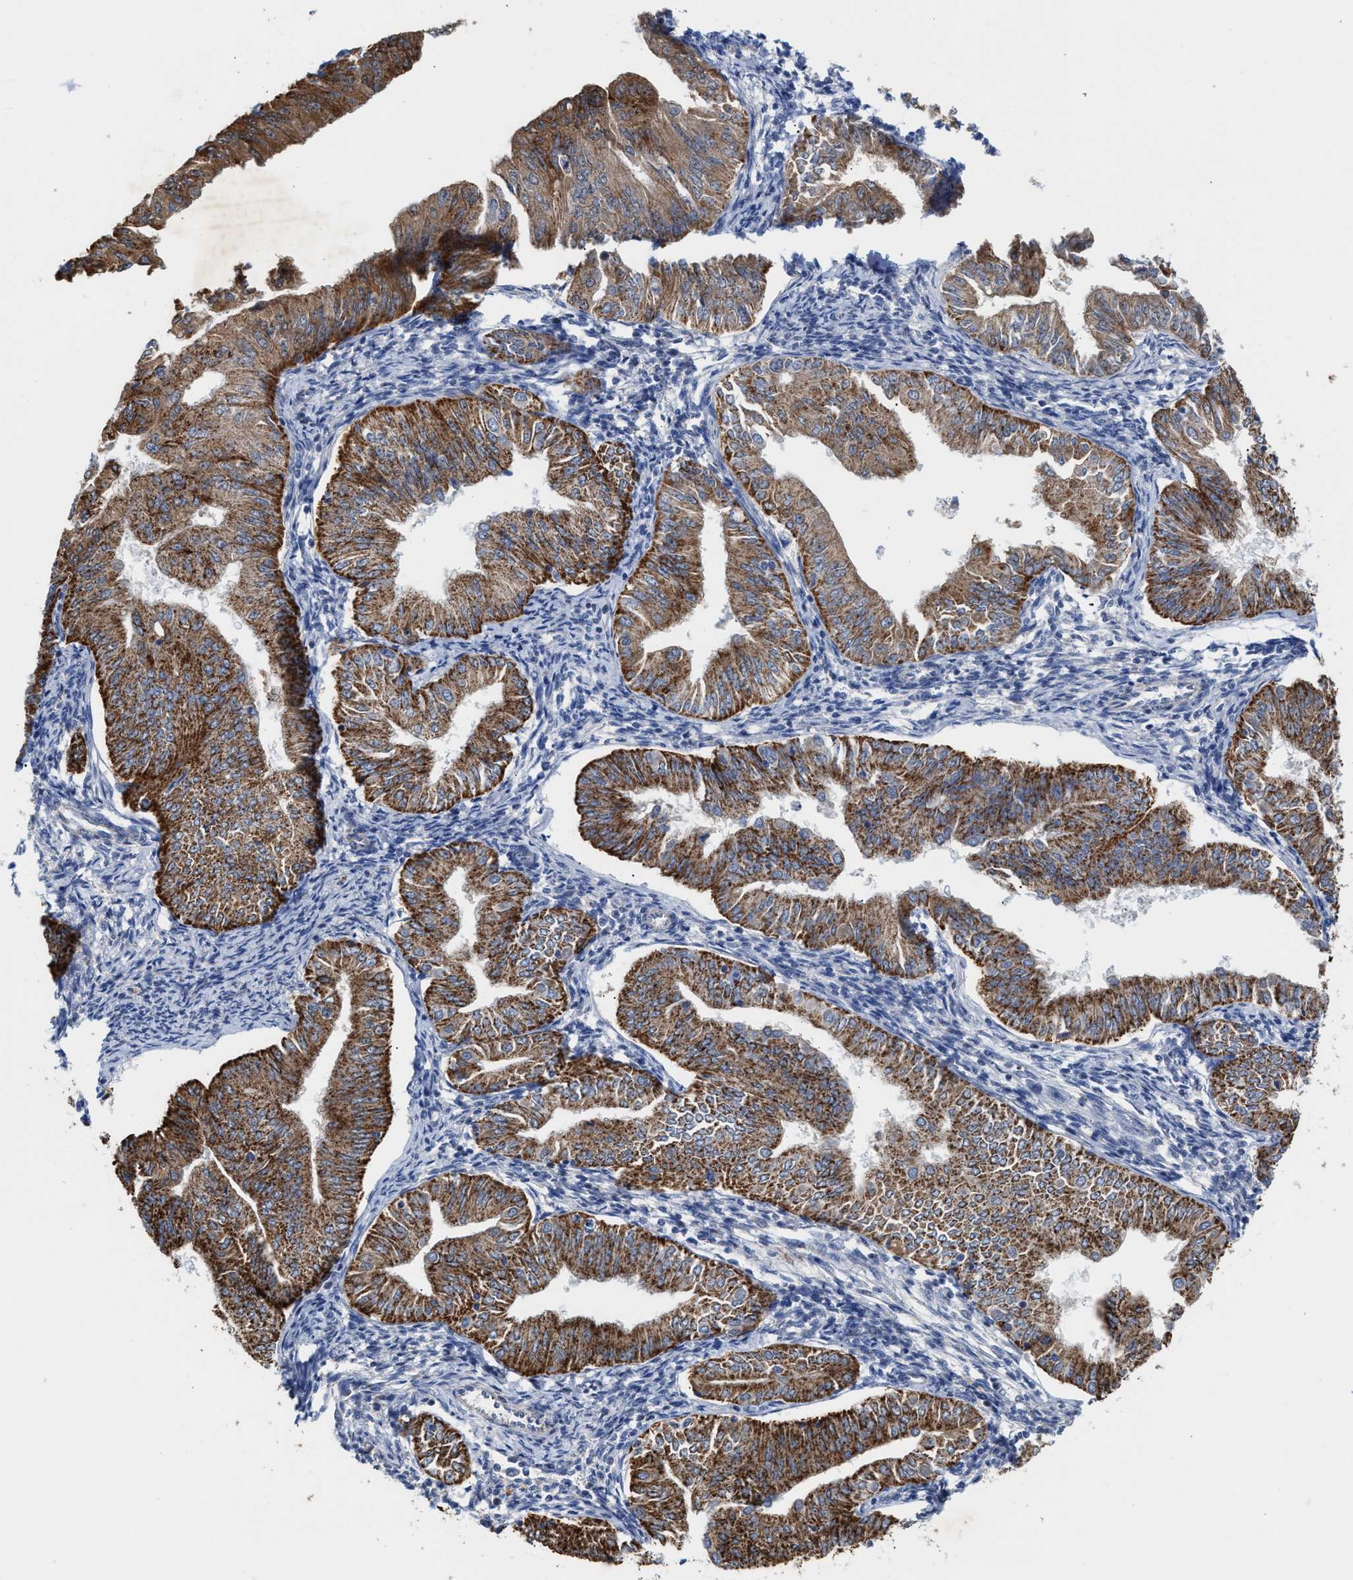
{"staining": {"intensity": "strong", "quantity": ">75%", "location": "cytoplasmic/membranous"}, "tissue": "endometrial cancer", "cell_type": "Tumor cells", "image_type": "cancer", "snomed": [{"axis": "morphology", "description": "Normal tissue, NOS"}, {"axis": "morphology", "description": "Adenocarcinoma, NOS"}, {"axis": "topography", "description": "Endometrium"}], "caption": "DAB immunohistochemical staining of endometrial cancer (adenocarcinoma) demonstrates strong cytoplasmic/membranous protein expression in approximately >75% of tumor cells. The staining is performed using DAB brown chromogen to label protein expression. The nuclei are counter-stained blue using hematoxylin.", "gene": "JAG1", "patient": {"sex": "female", "age": 53}}